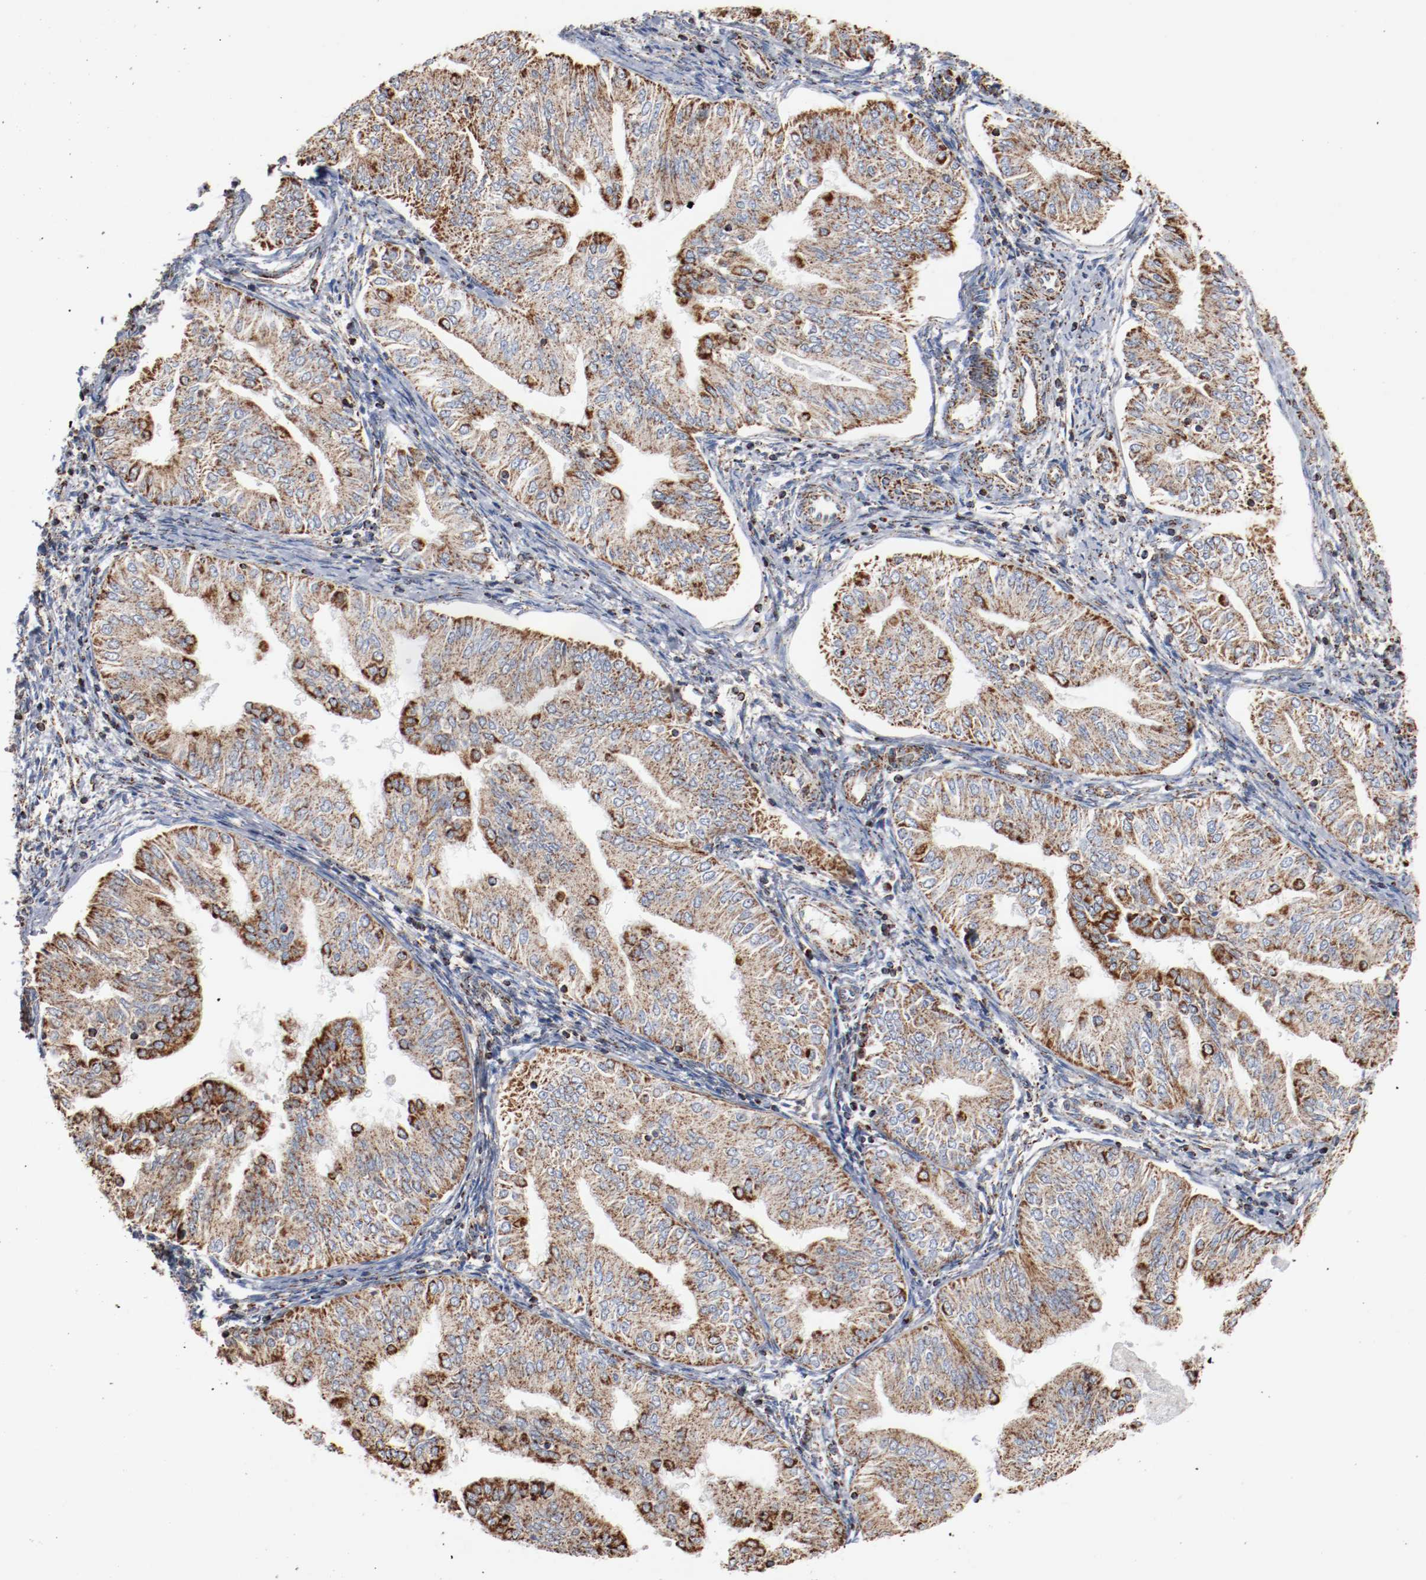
{"staining": {"intensity": "moderate", "quantity": ">75%", "location": "cytoplasmic/membranous"}, "tissue": "endometrial cancer", "cell_type": "Tumor cells", "image_type": "cancer", "snomed": [{"axis": "morphology", "description": "Adenocarcinoma, NOS"}, {"axis": "topography", "description": "Endometrium"}], "caption": "This is an image of immunohistochemistry (IHC) staining of endometrial cancer, which shows moderate staining in the cytoplasmic/membranous of tumor cells.", "gene": "NDUFS4", "patient": {"sex": "female", "age": 53}}